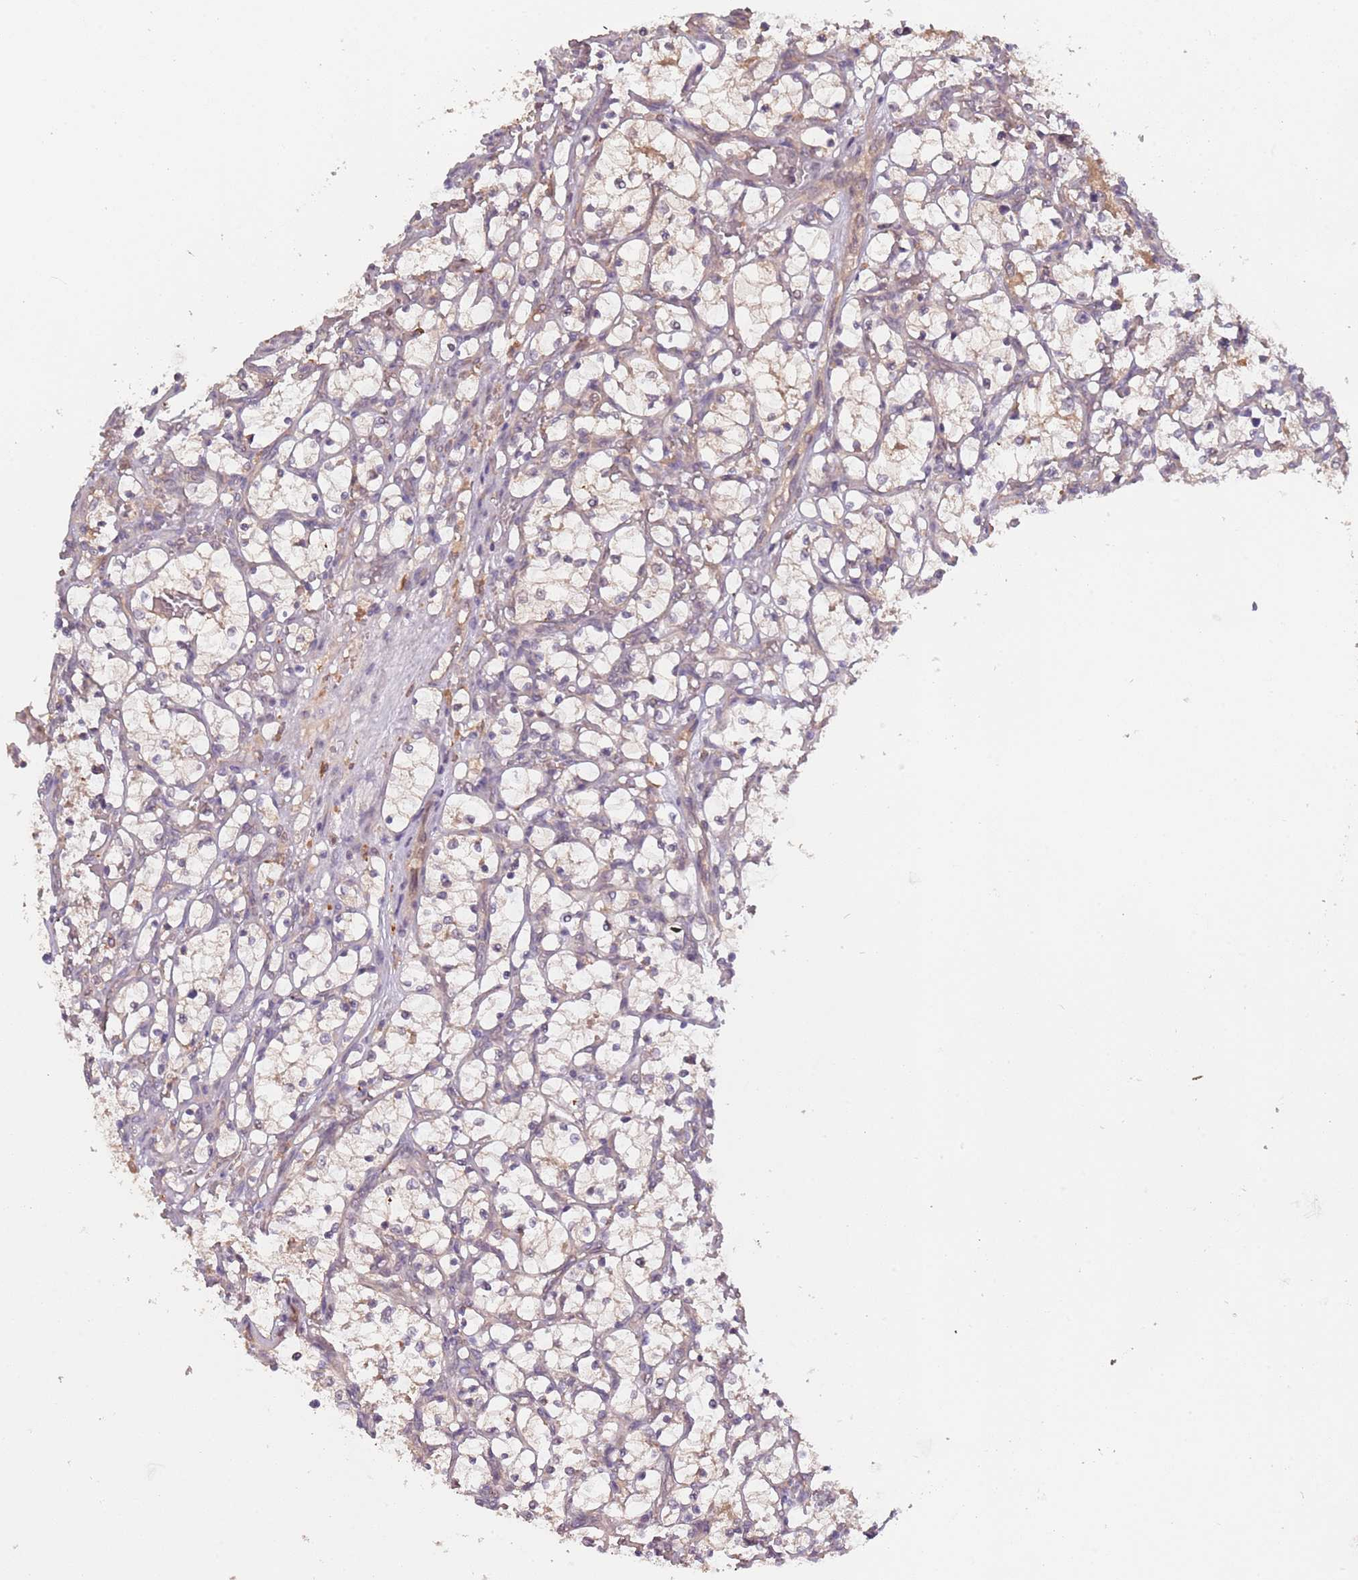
{"staining": {"intensity": "moderate", "quantity": "<25%", "location": "cytoplasmic/membranous"}, "tissue": "renal cancer", "cell_type": "Tumor cells", "image_type": "cancer", "snomed": [{"axis": "morphology", "description": "Adenocarcinoma, NOS"}, {"axis": "topography", "description": "Kidney"}], "caption": "High-power microscopy captured an immunohistochemistry micrograph of renal adenocarcinoma, revealing moderate cytoplasmic/membranous staining in about <25% of tumor cells.", "gene": "USP32", "patient": {"sex": "female", "age": 69}}